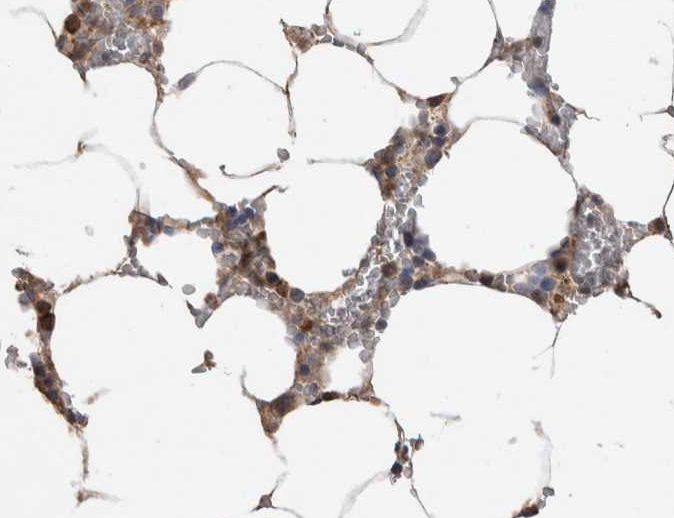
{"staining": {"intensity": "moderate", "quantity": "<25%", "location": "cytoplasmic/membranous"}, "tissue": "bone marrow", "cell_type": "Hematopoietic cells", "image_type": "normal", "snomed": [{"axis": "morphology", "description": "Normal tissue, NOS"}, {"axis": "topography", "description": "Bone marrow"}], "caption": "A low amount of moderate cytoplasmic/membranous staining is identified in approximately <25% of hematopoietic cells in normal bone marrow.", "gene": "FABP7", "patient": {"sex": "male", "age": 70}}